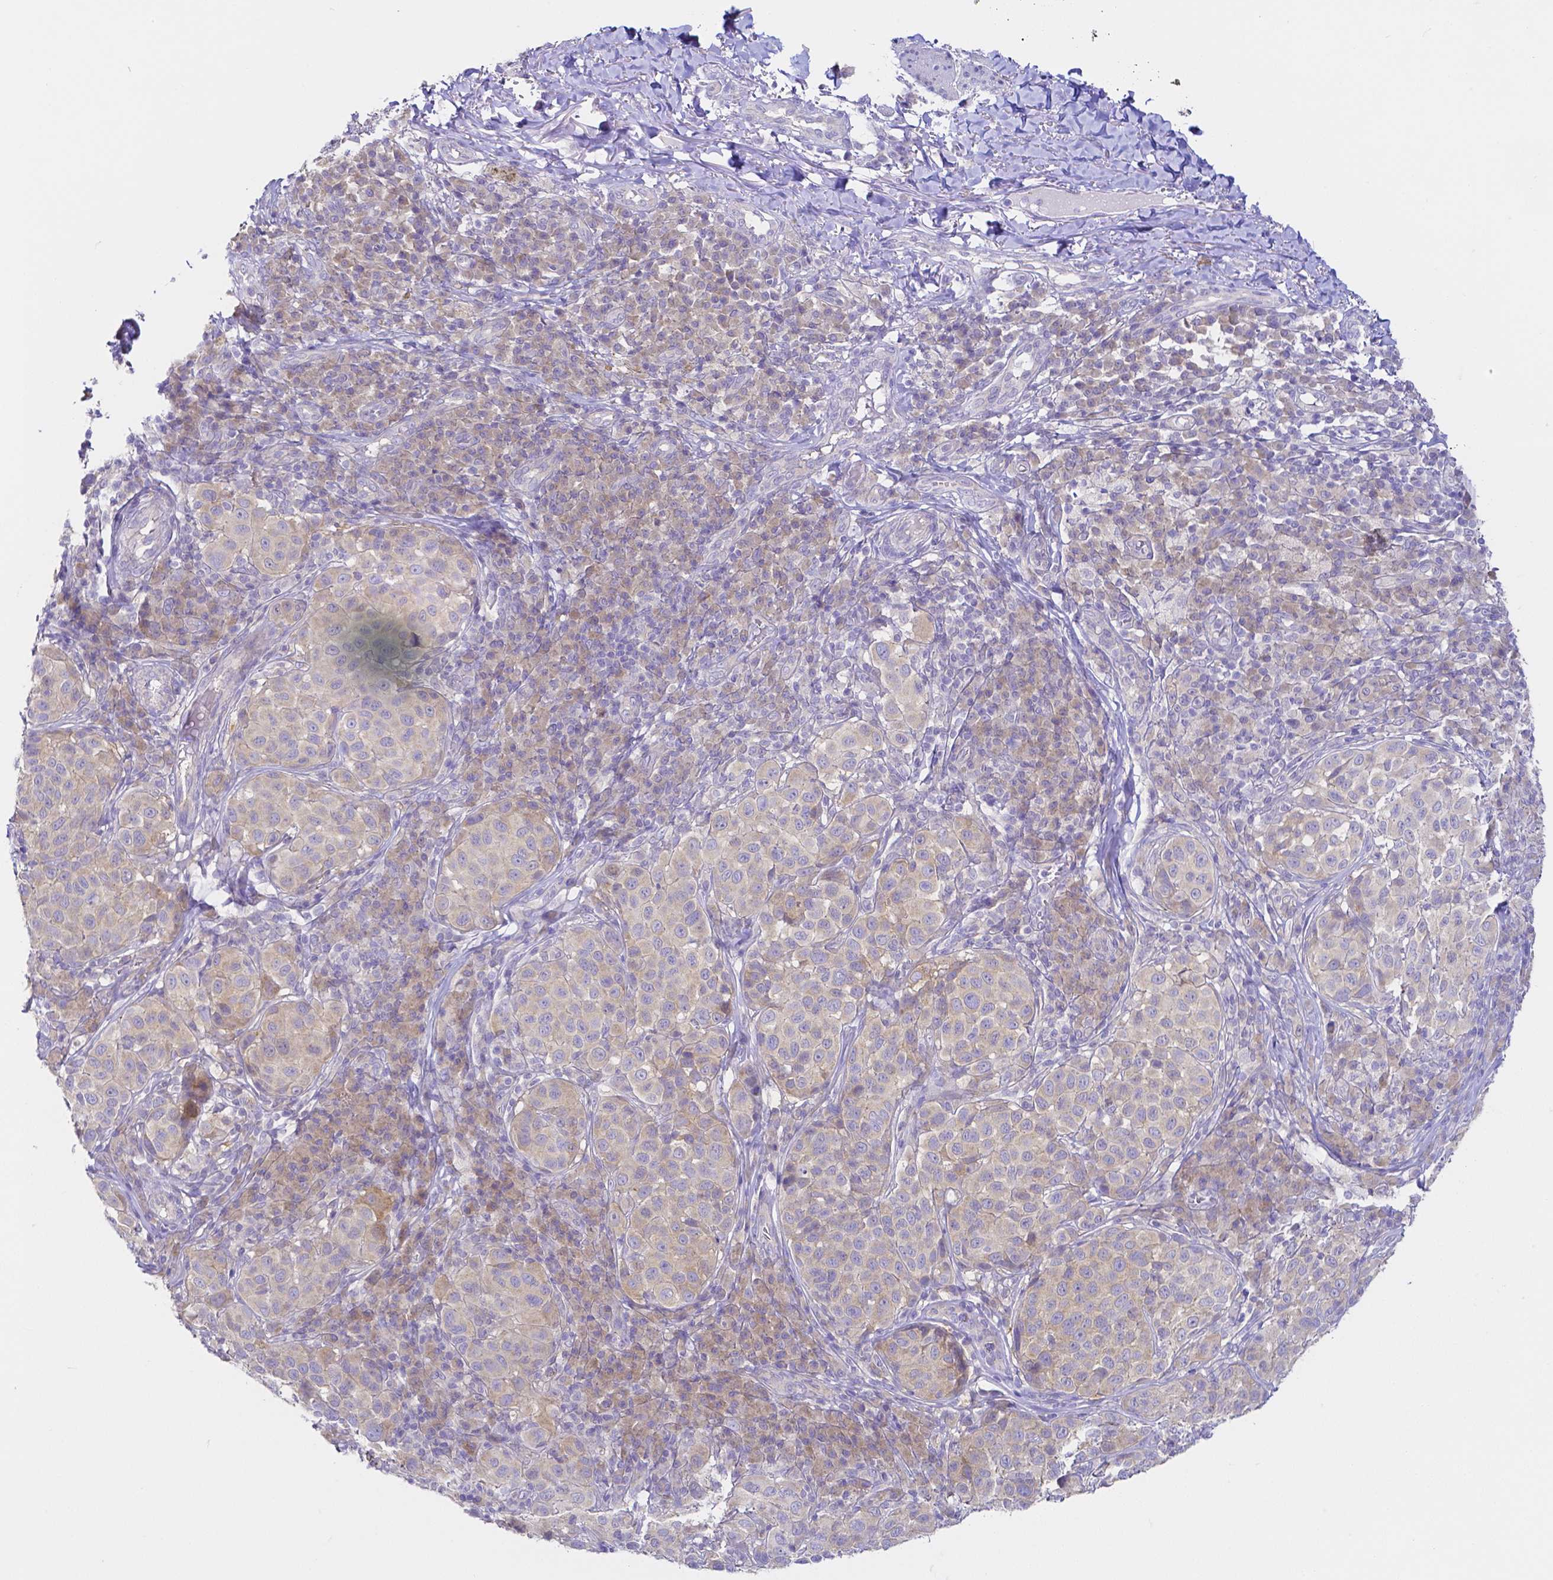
{"staining": {"intensity": "weak", "quantity": "25%-75%", "location": "cytoplasmic/membranous"}, "tissue": "melanoma", "cell_type": "Tumor cells", "image_type": "cancer", "snomed": [{"axis": "morphology", "description": "Malignant melanoma, NOS"}, {"axis": "topography", "description": "Skin"}], "caption": "Malignant melanoma tissue displays weak cytoplasmic/membranous staining in about 25%-75% of tumor cells", "gene": "PKP3", "patient": {"sex": "male", "age": 38}}